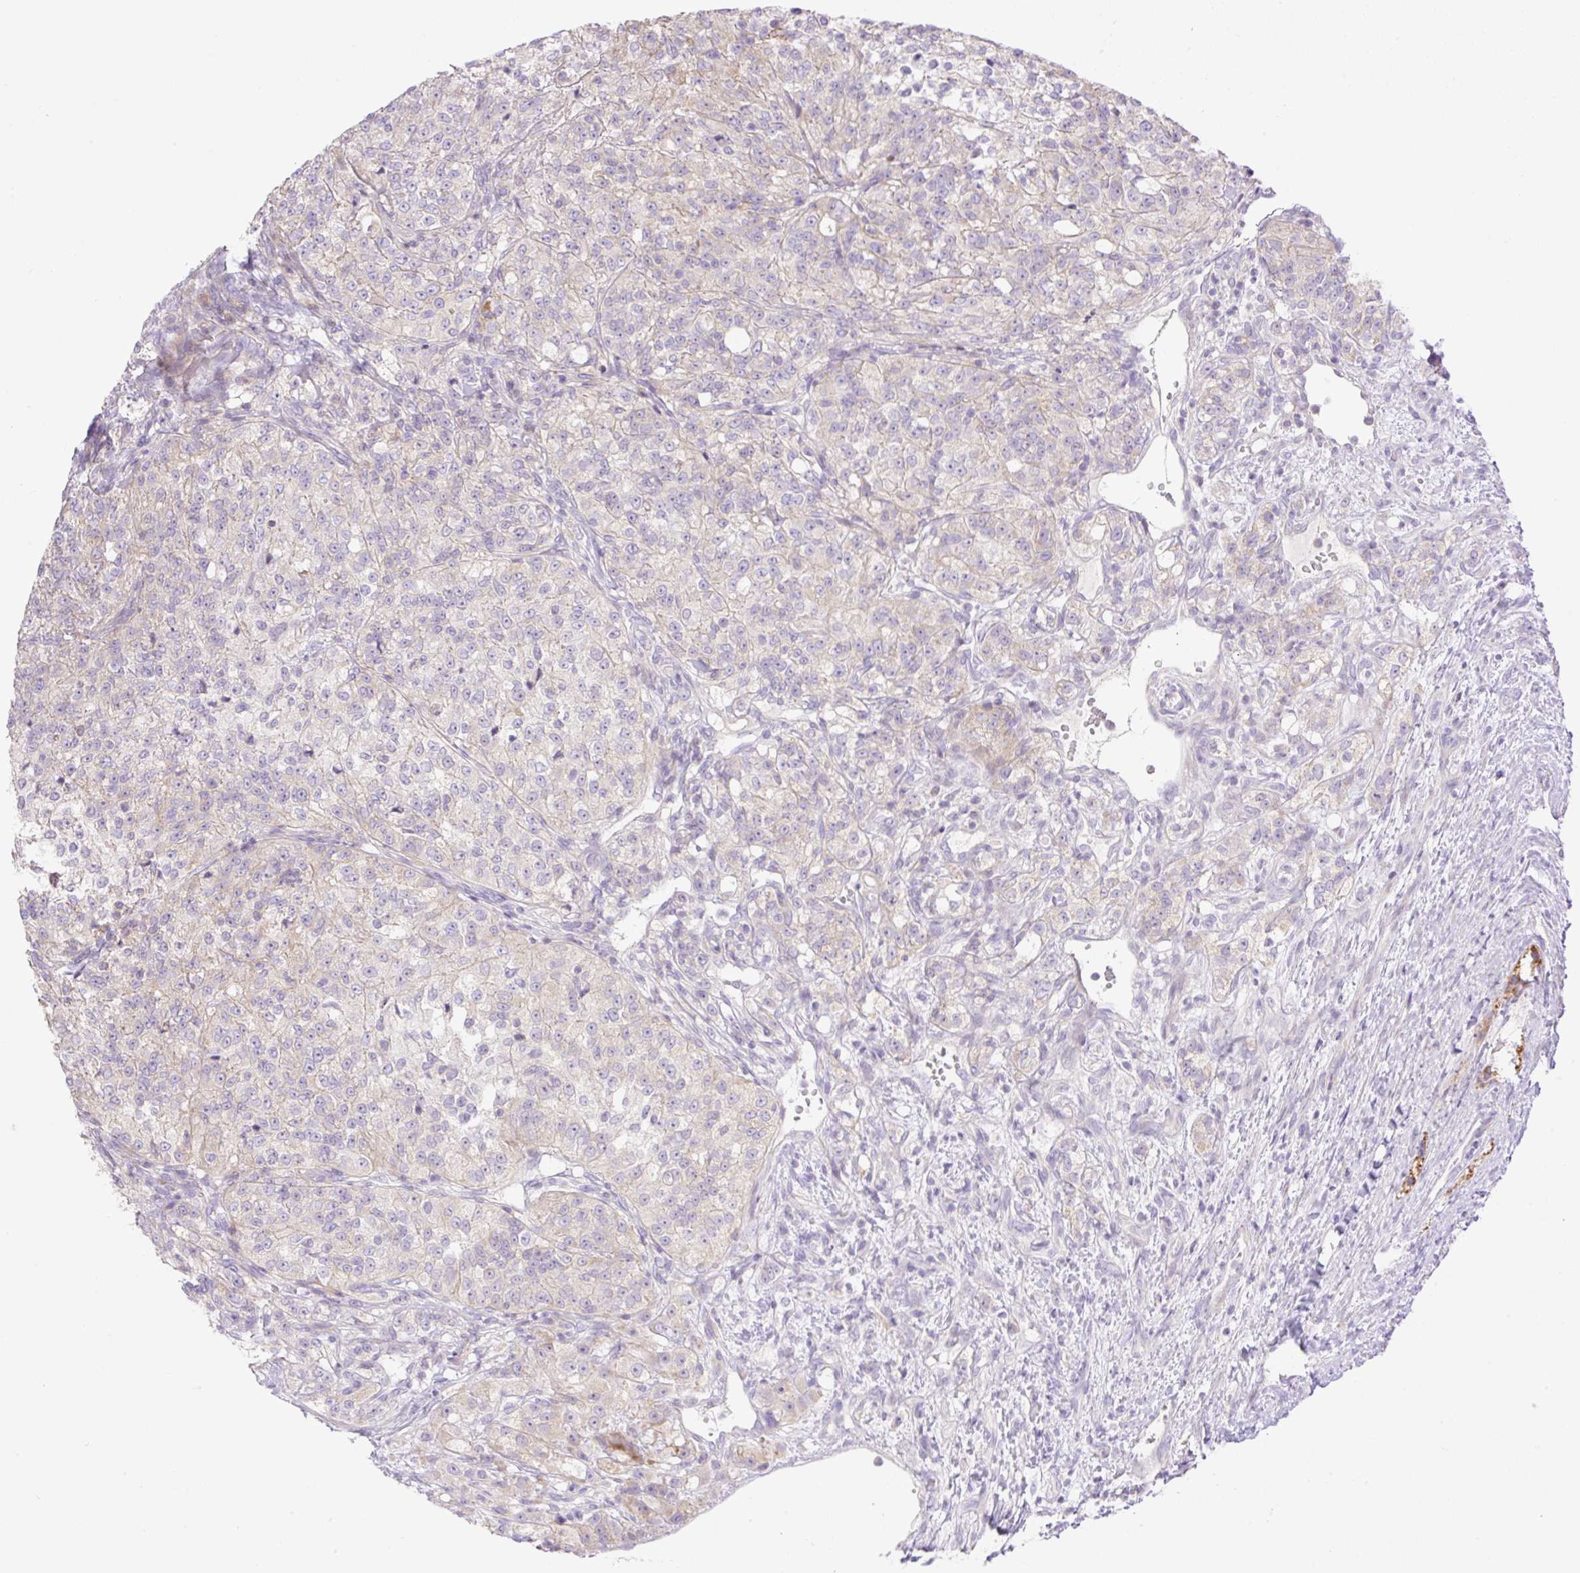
{"staining": {"intensity": "negative", "quantity": "none", "location": "none"}, "tissue": "renal cancer", "cell_type": "Tumor cells", "image_type": "cancer", "snomed": [{"axis": "morphology", "description": "Adenocarcinoma, NOS"}, {"axis": "topography", "description": "Kidney"}], "caption": "The histopathology image reveals no significant staining in tumor cells of renal adenocarcinoma.", "gene": "VPS25", "patient": {"sex": "female", "age": 63}}